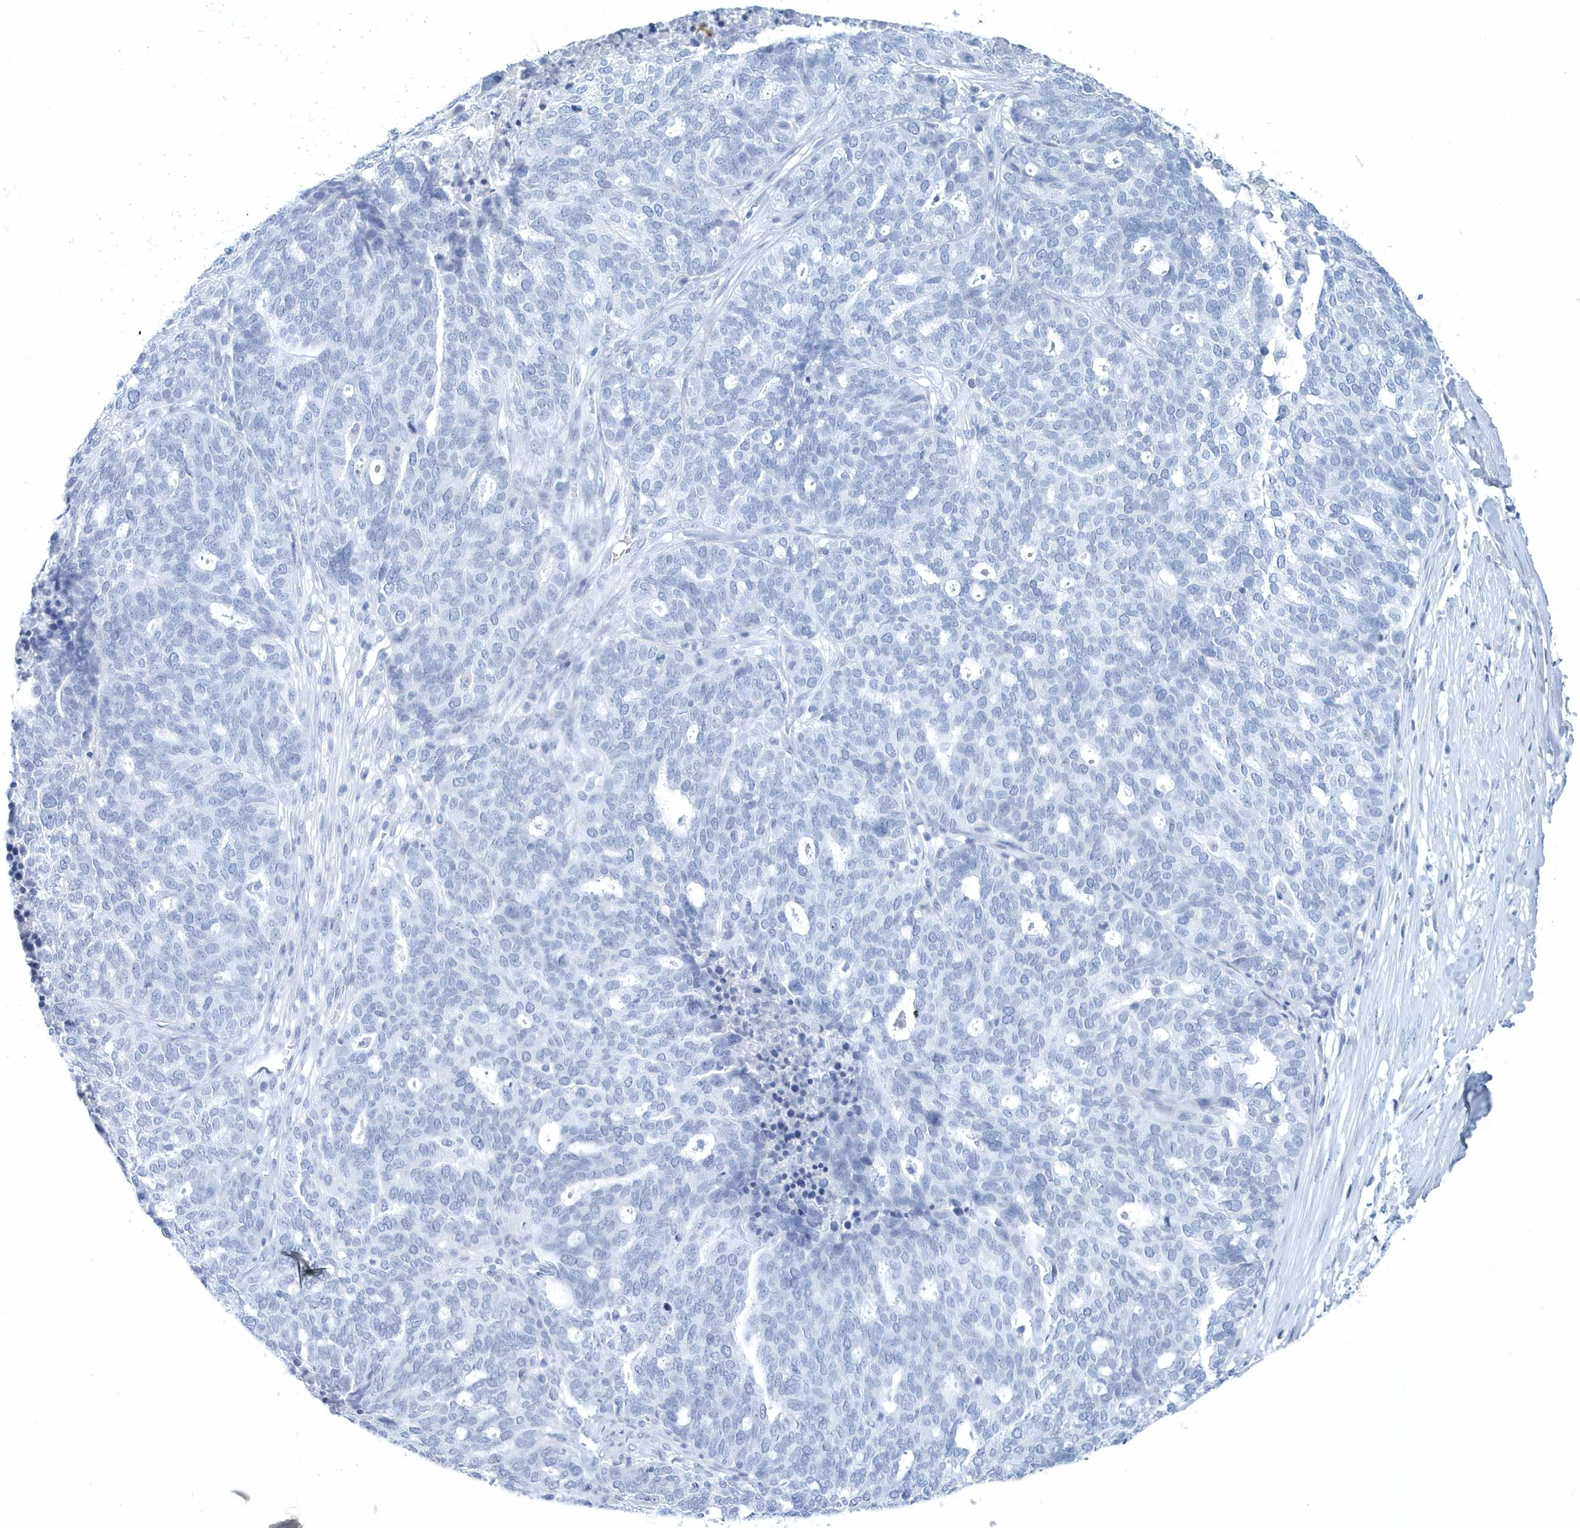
{"staining": {"intensity": "negative", "quantity": "none", "location": "none"}, "tissue": "ovarian cancer", "cell_type": "Tumor cells", "image_type": "cancer", "snomed": [{"axis": "morphology", "description": "Cystadenocarcinoma, serous, NOS"}, {"axis": "topography", "description": "Ovary"}], "caption": "High power microscopy photomicrograph of an immunohistochemistry (IHC) histopathology image of ovarian serous cystadenocarcinoma, revealing no significant expression in tumor cells.", "gene": "PTPRO", "patient": {"sex": "female", "age": 59}}